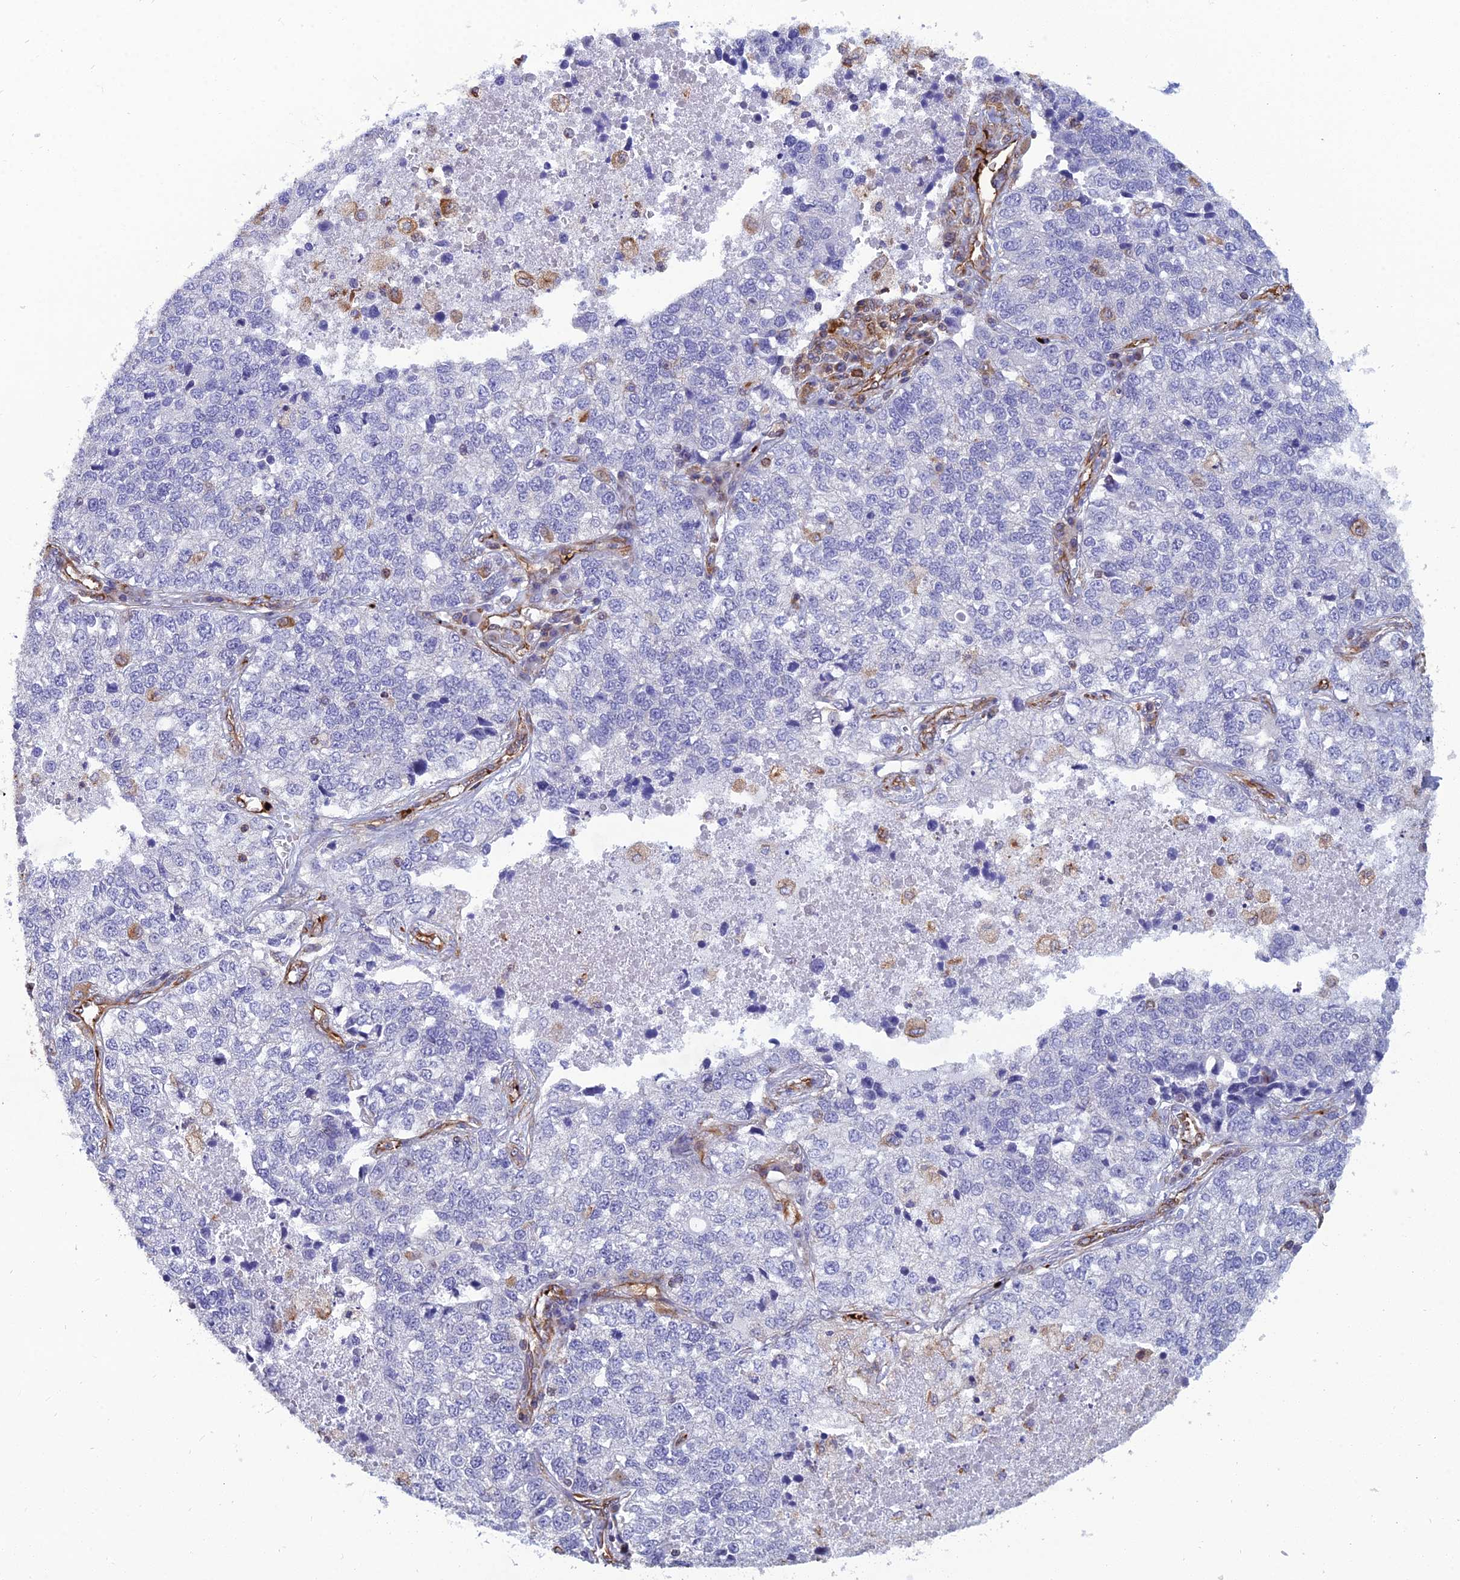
{"staining": {"intensity": "negative", "quantity": "none", "location": "none"}, "tissue": "lung cancer", "cell_type": "Tumor cells", "image_type": "cancer", "snomed": [{"axis": "morphology", "description": "Adenocarcinoma, NOS"}, {"axis": "topography", "description": "Lung"}], "caption": "DAB immunohistochemical staining of lung cancer (adenocarcinoma) exhibits no significant expression in tumor cells.", "gene": "PSMD11", "patient": {"sex": "male", "age": 49}}